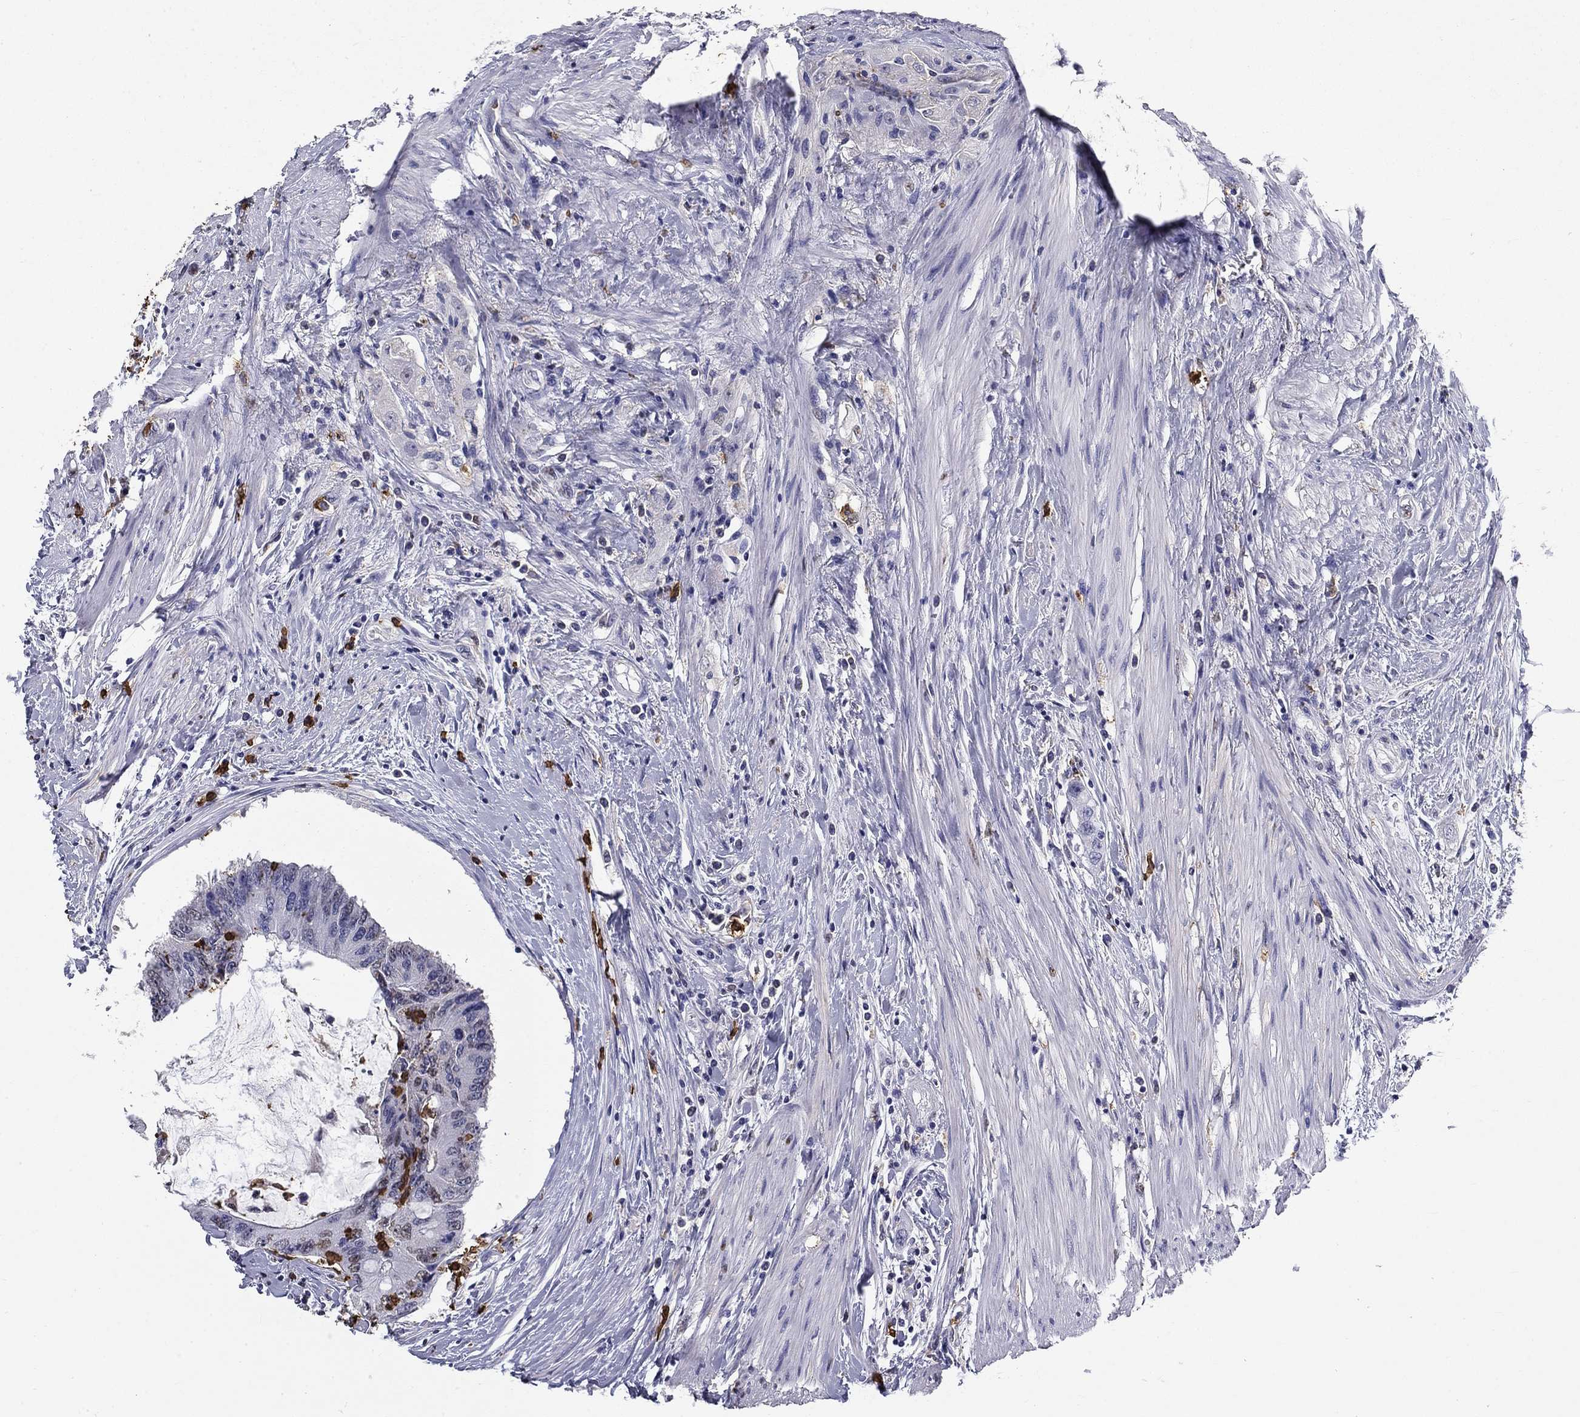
{"staining": {"intensity": "moderate", "quantity": "<25%", "location": "nuclear"}, "tissue": "colorectal cancer", "cell_type": "Tumor cells", "image_type": "cancer", "snomed": [{"axis": "morphology", "description": "Adenocarcinoma, NOS"}, {"axis": "topography", "description": "Rectum"}], "caption": "Colorectal cancer was stained to show a protein in brown. There is low levels of moderate nuclear staining in approximately <25% of tumor cells.", "gene": "IGSF8", "patient": {"sex": "male", "age": 59}}